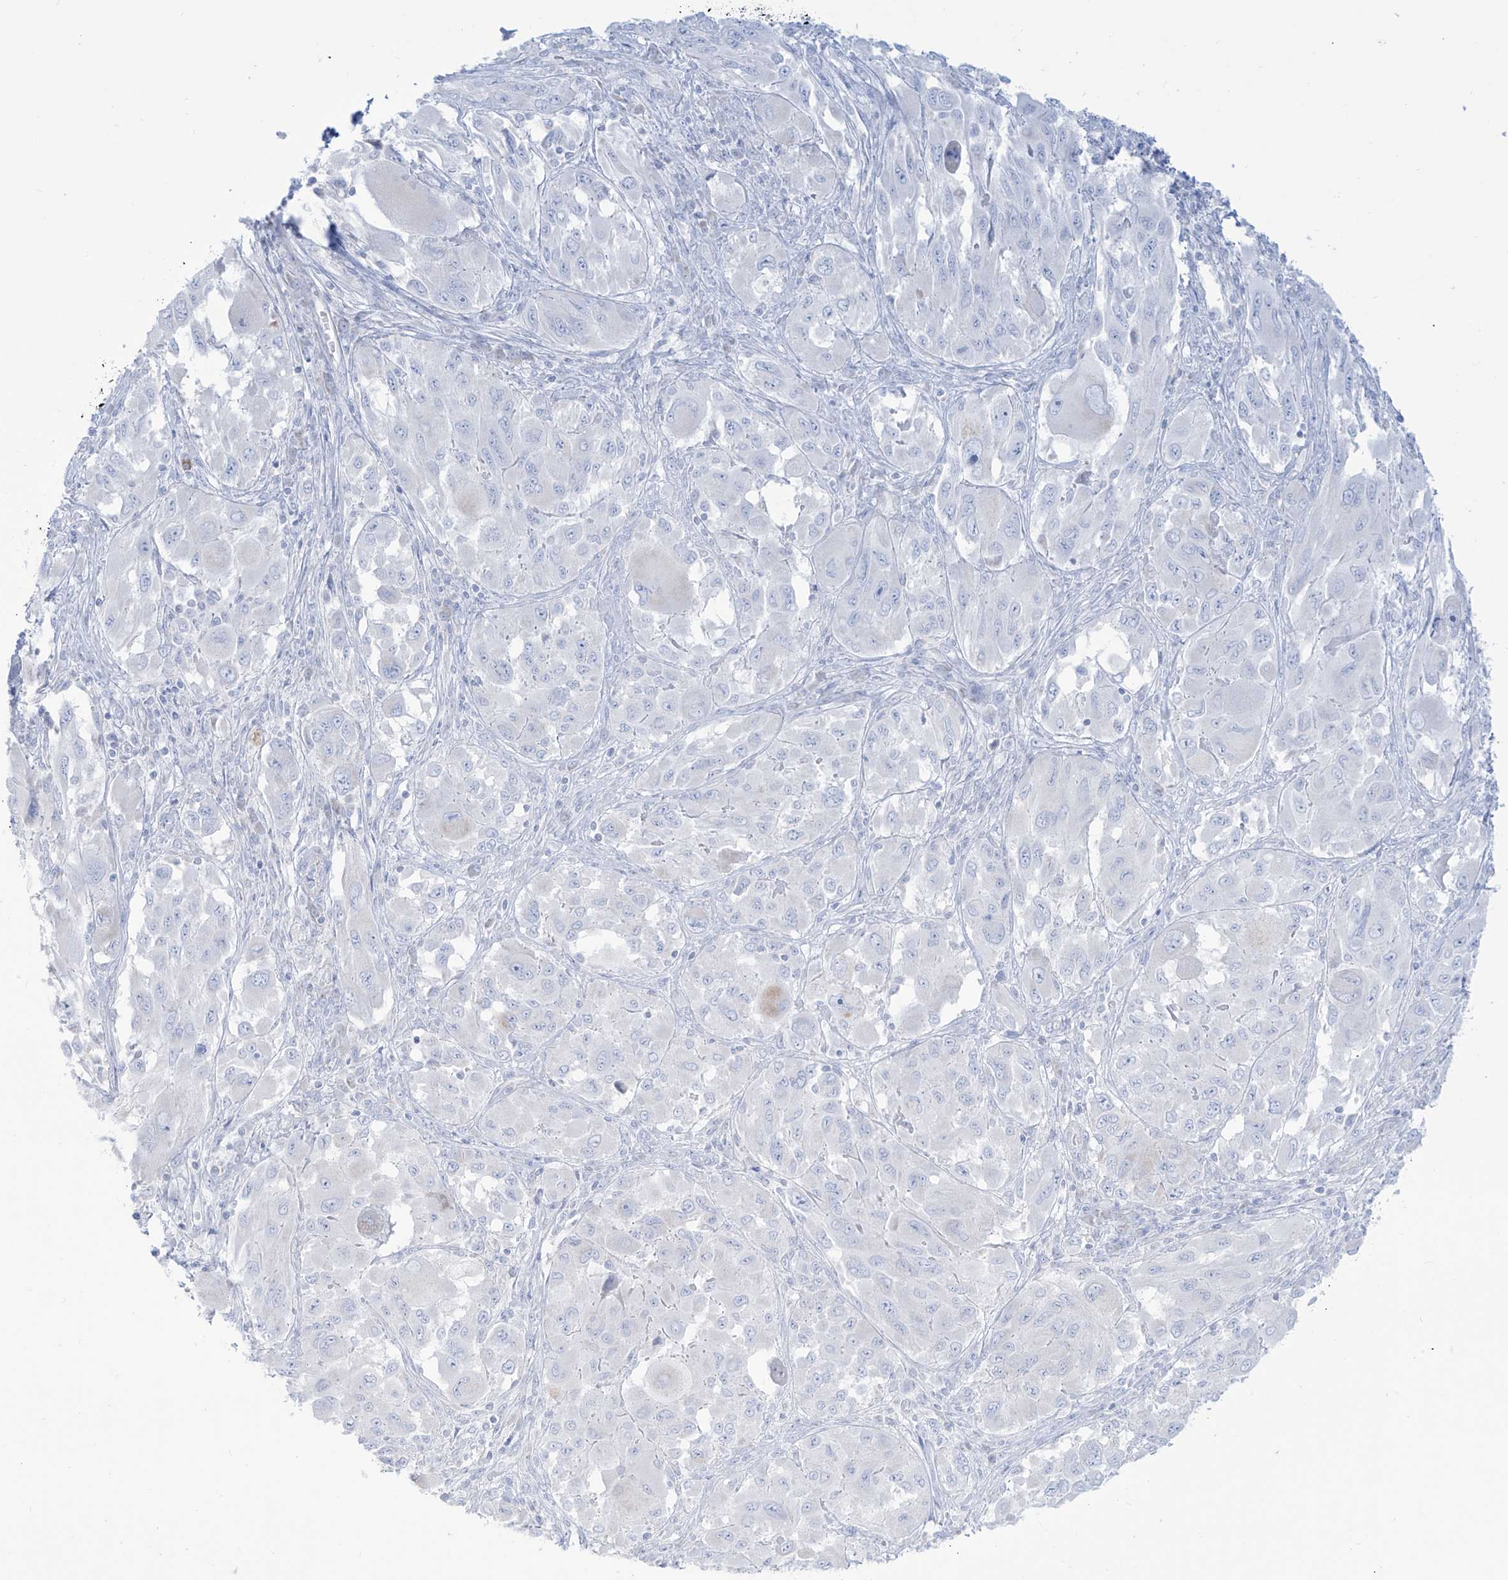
{"staining": {"intensity": "negative", "quantity": "none", "location": "none"}, "tissue": "melanoma", "cell_type": "Tumor cells", "image_type": "cancer", "snomed": [{"axis": "morphology", "description": "Malignant melanoma, NOS"}, {"axis": "topography", "description": "Skin"}], "caption": "The histopathology image displays no significant expression in tumor cells of melanoma.", "gene": "SLC26A3", "patient": {"sex": "female", "age": 91}}